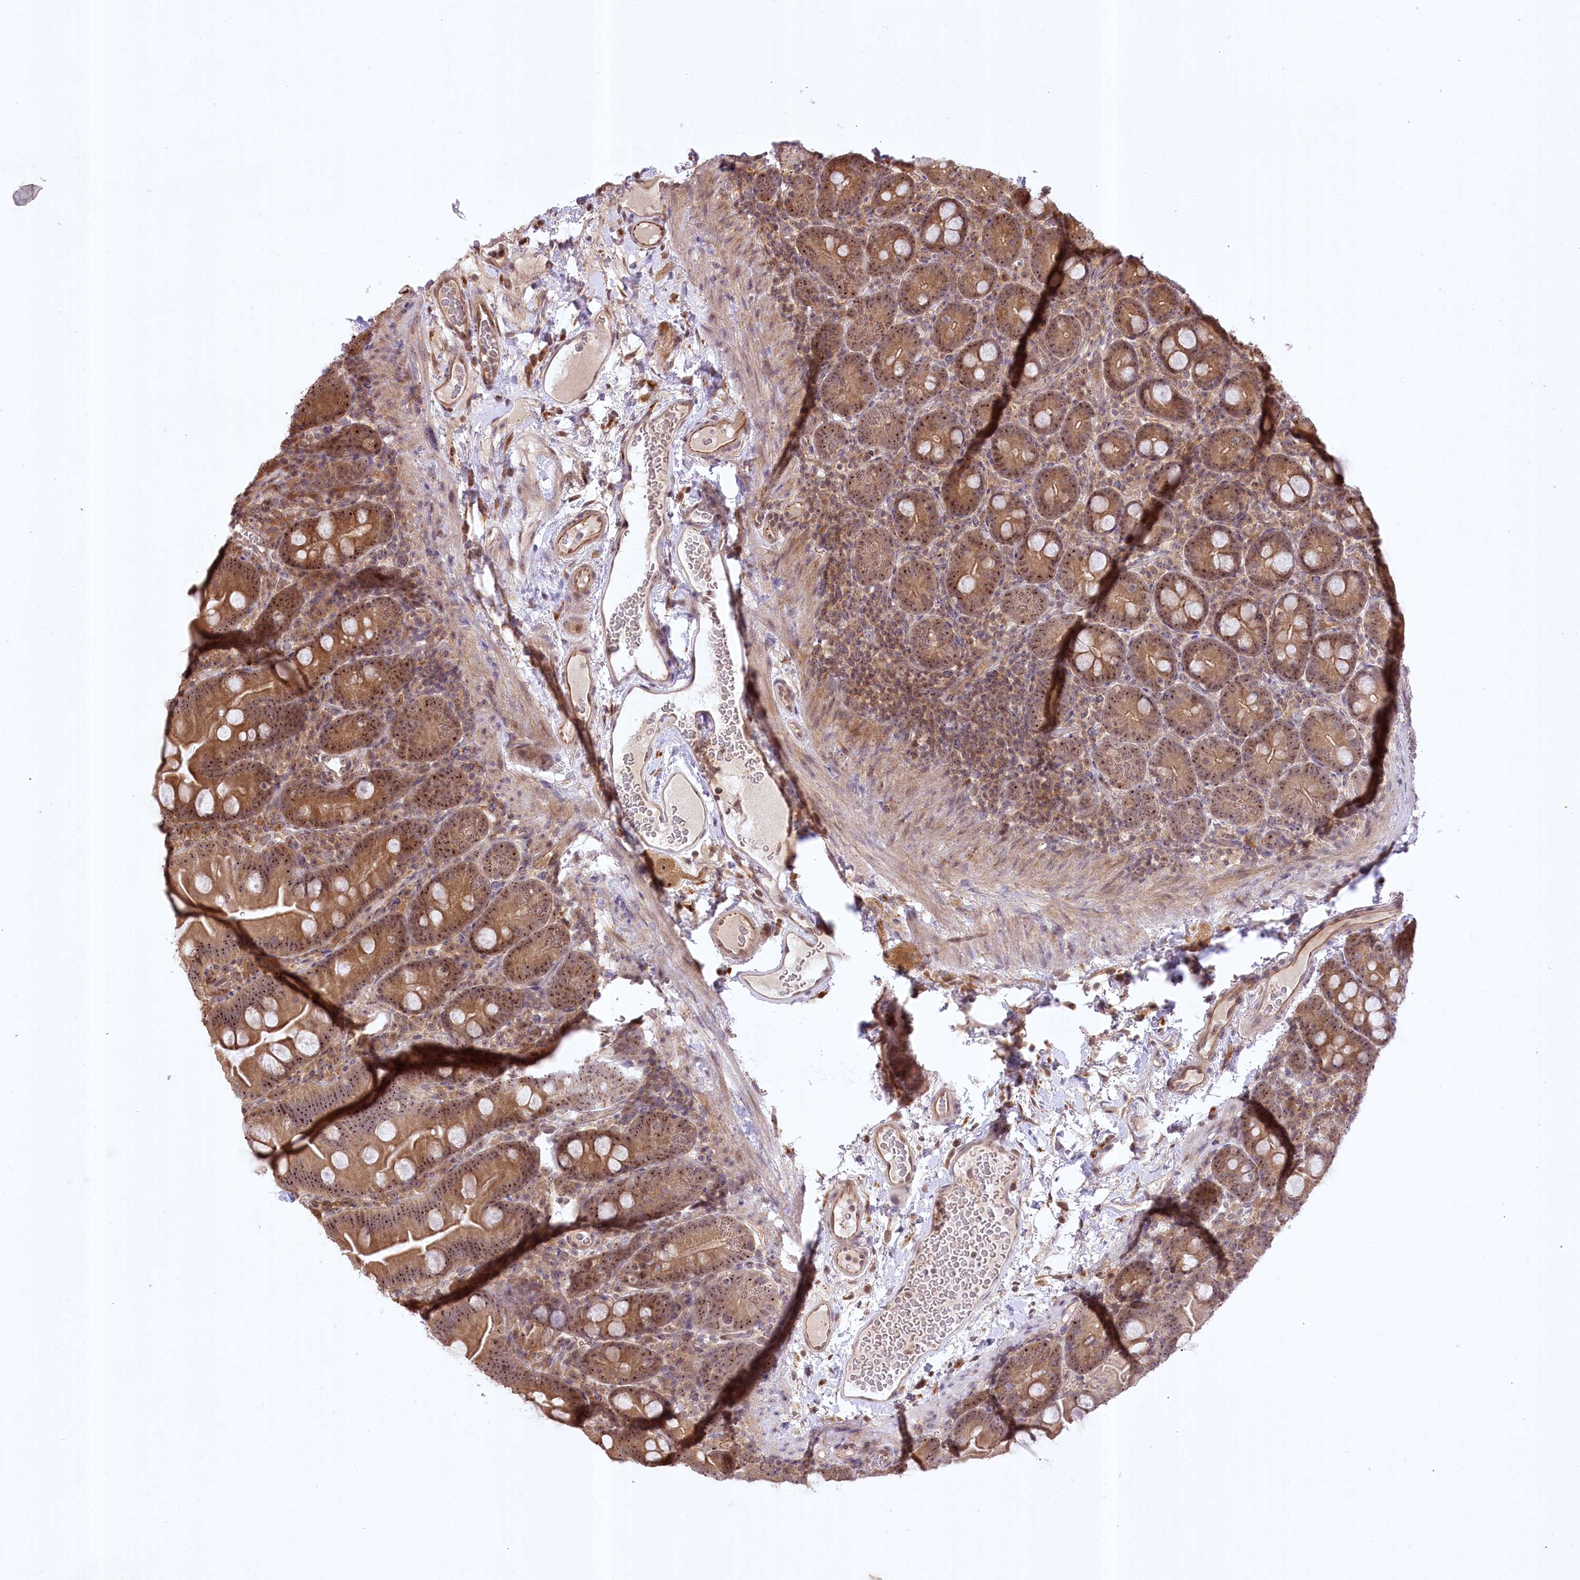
{"staining": {"intensity": "moderate", "quantity": ">75%", "location": "cytoplasmic/membranous,nuclear"}, "tissue": "small intestine", "cell_type": "Glandular cells", "image_type": "normal", "snomed": [{"axis": "morphology", "description": "Normal tissue, NOS"}, {"axis": "topography", "description": "Small intestine"}], "caption": "Immunohistochemistry (IHC) photomicrograph of normal human small intestine stained for a protein (brown), which displays medium levels of moderate cytoplasmic/membranous,nuclear positivity in approximately >75% of glandular cells.", "gene": "SERGEF", "patient": {"sex": "female", "age": 68}}